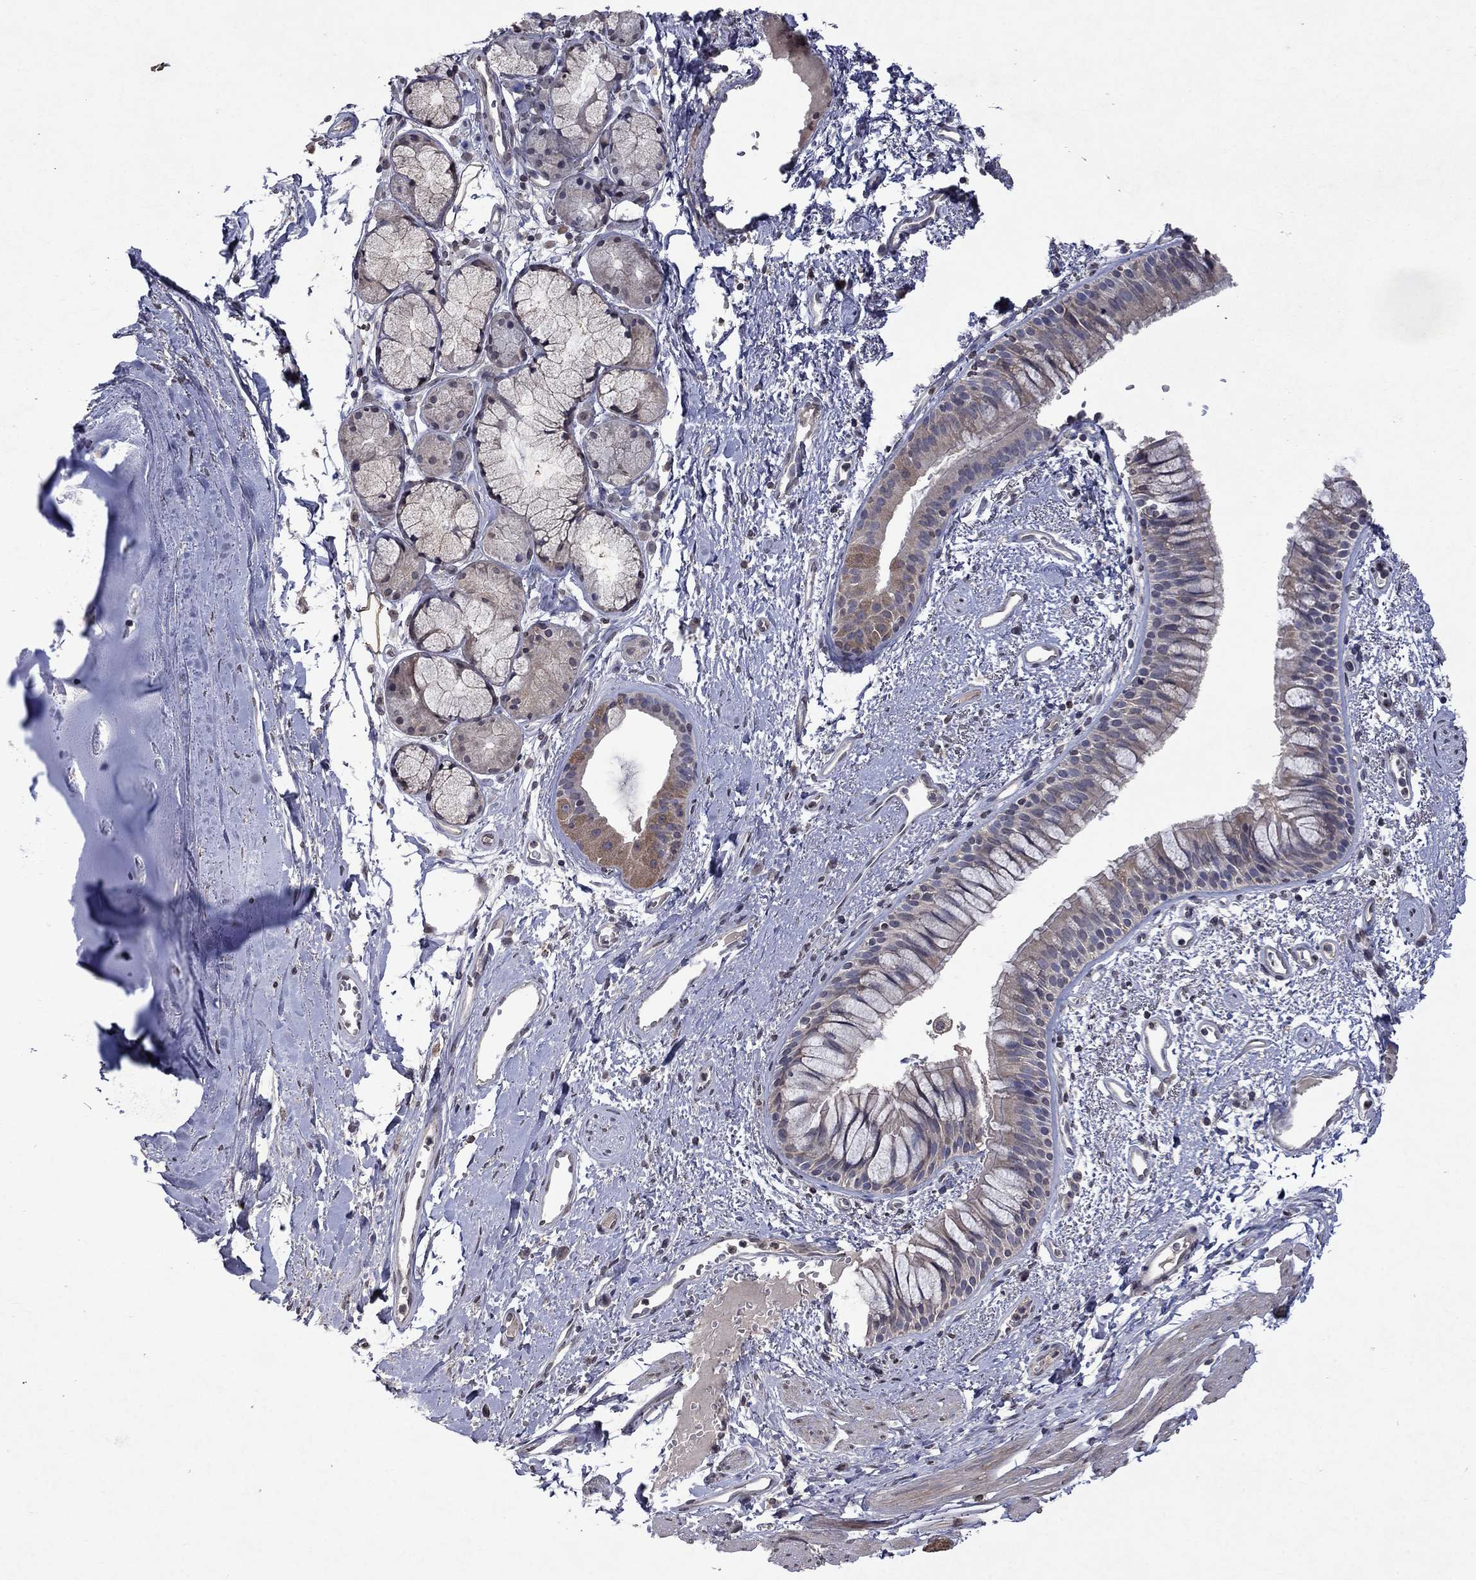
{"staining": {"intensity": "weak", "quantity": "25%-75%", "location": "cytoplasmic/membranous"}, "tissue": "bronchus", "cell_type": "Respiratory epithelial cells", "image_type": "normal", "snomed": [{"axis": "morphology", "description": "Normal tissue, NOS"}, {"axis": "topography", "description": "Cartilage tissue"}, {"axis": "topography", "description": "Bronchus"}], "caption": "Respiratory epithelial cells display weak cytoplasmic/membranous positivity in approximately 25%-75% of cells in benign bronchus. Ihc stains the protein of interest in brown and the nuclei are stained blue.", "gene": "TTC38", "patient": {"sex": "male", "age": 66}}